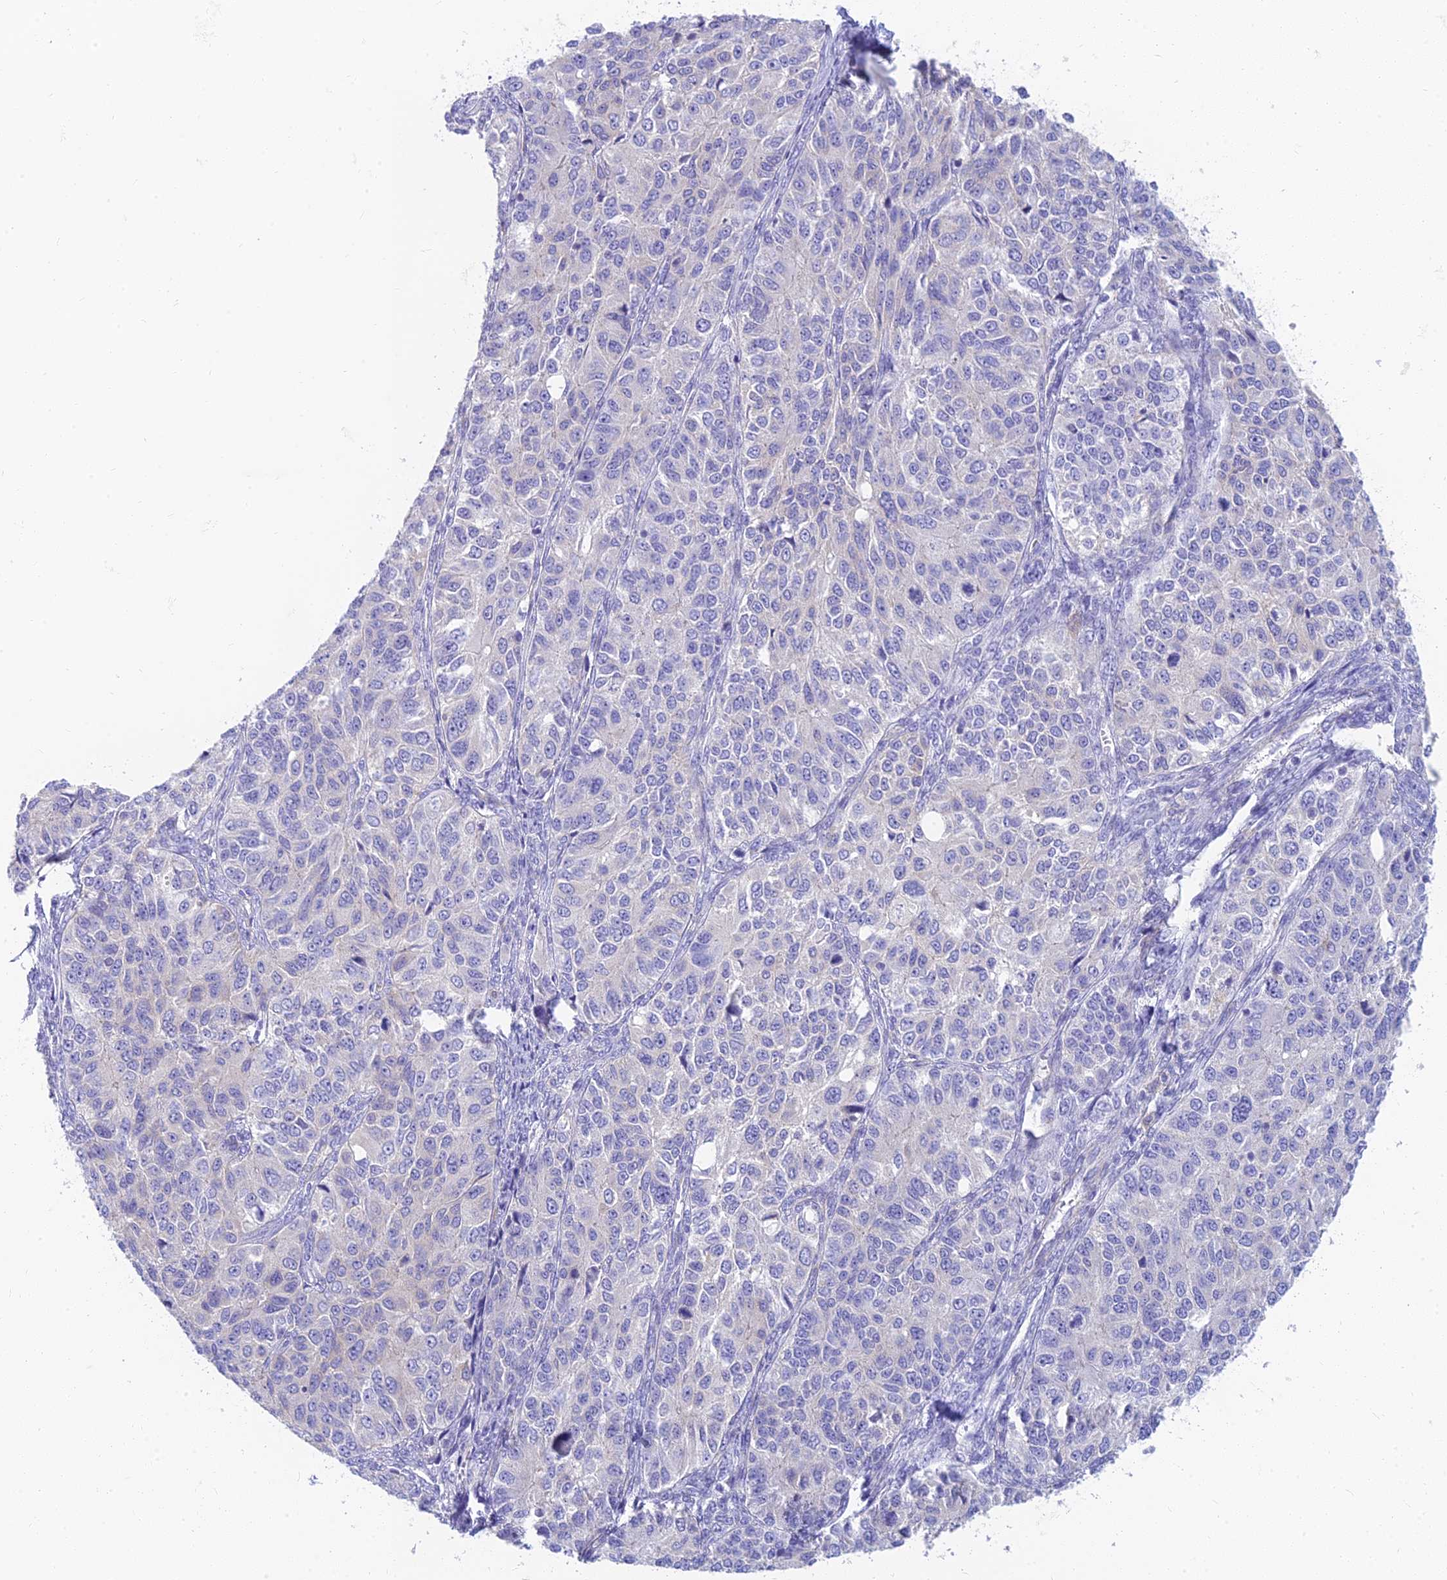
{"staining": {"intensity": "negative", "quantity": "none", "location": "none"}, "tissue": "ovarian cancer", "cell_type": "Tumor cells", "image_type": "cancer", "snomed": [{"axis": "morphology", "description": "Carcinoma, endometroid"}, {"axis": "topography", "description": "Ovary"}], "caption": "The photomicrograph reveals no significant staining in tumor cells of endometroid carcinoma (ovarian).", "gene": "STRN4", "patient": {"sex": "female", "age": 51}}